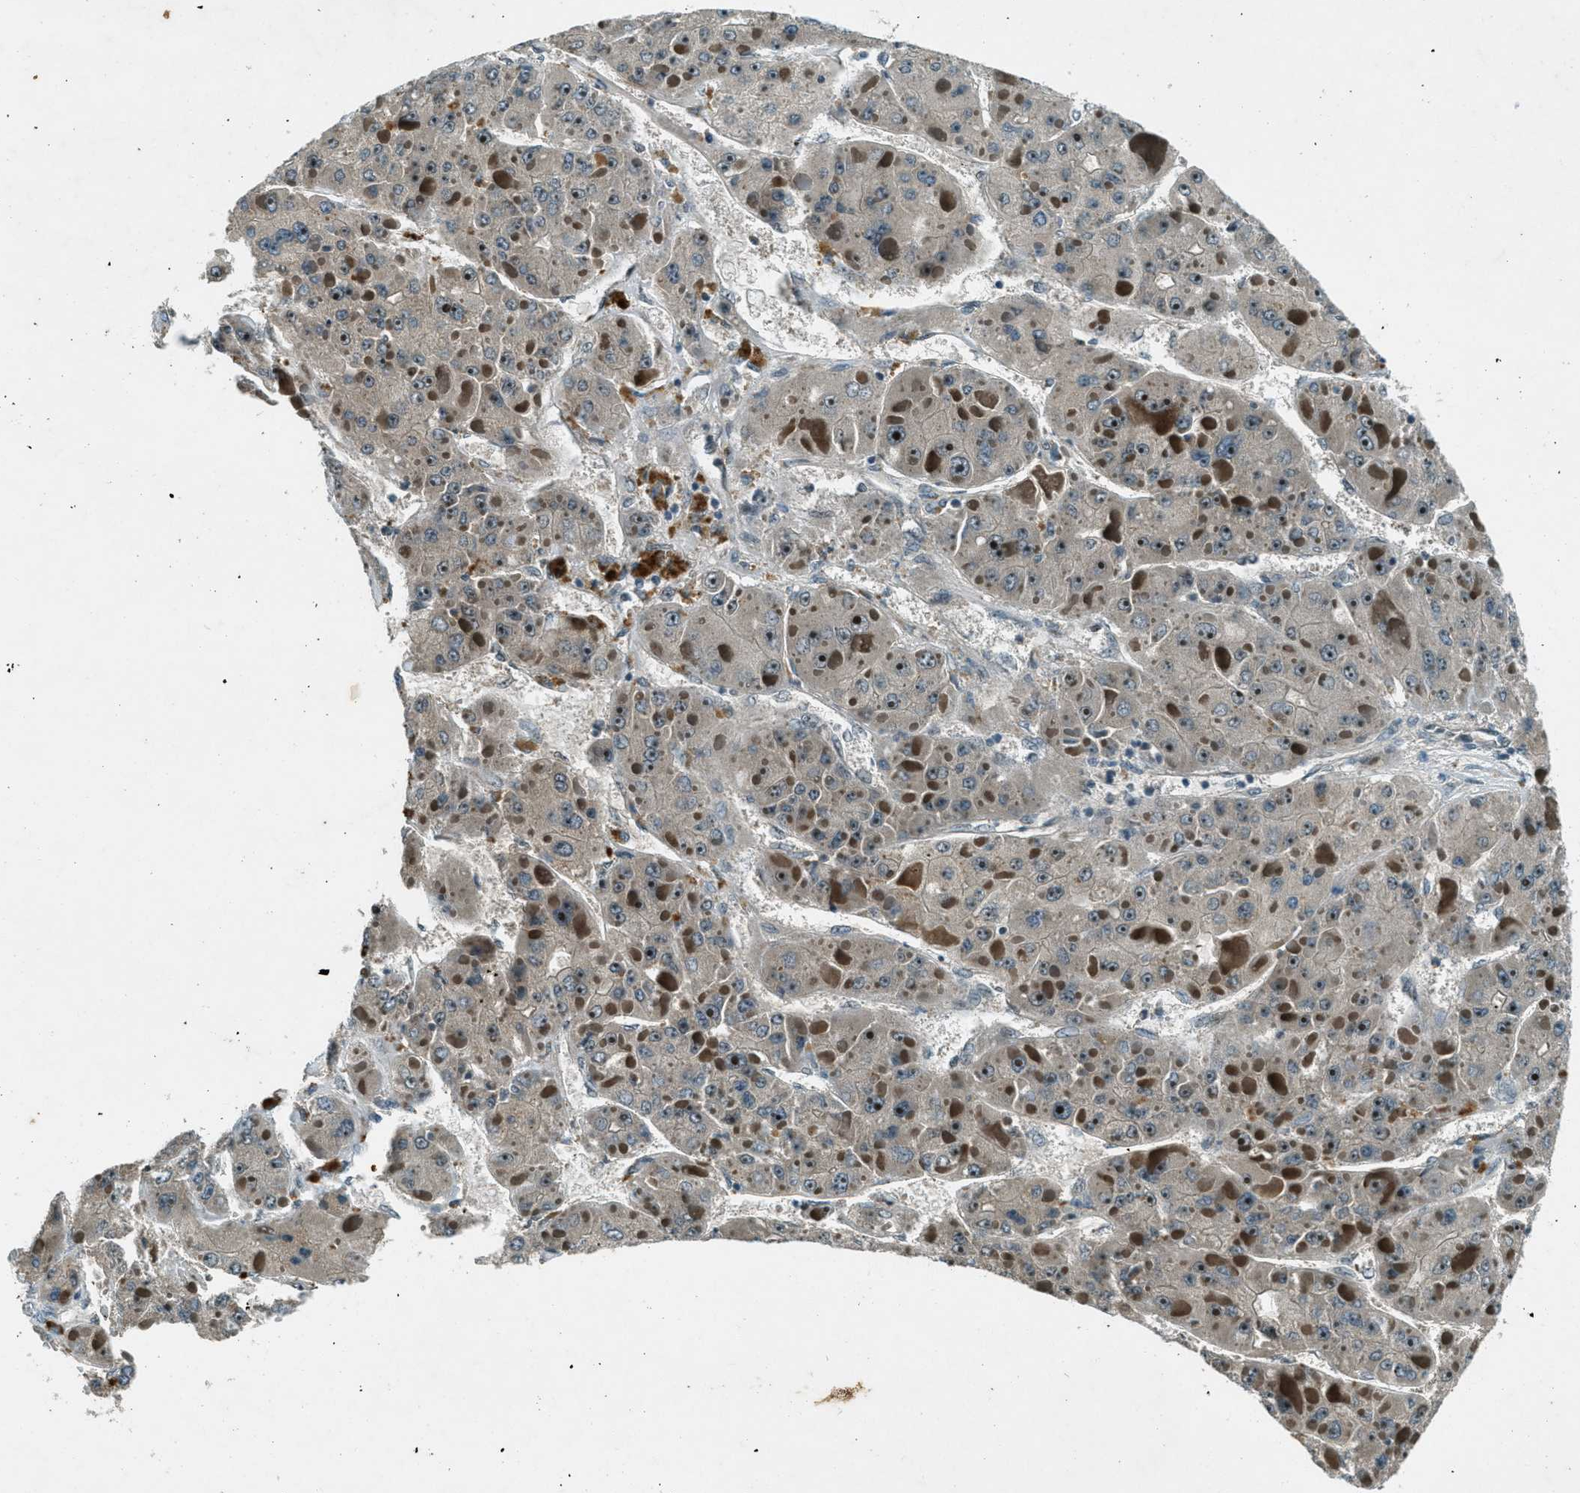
{"staining": {"intensity": "moderate", "quantity": "25%-75%", "location": "nuclear"}, "tissue": "liver cancer", "cell_type": "Tumor cells", "image_type": "cancer", "snomed": [{"axis": "morphology", "description": "Carcinoma, Hepatocellular, NOS"}, {"axis": "topography", "description": "Liver"}], "caption": "Immunohistochemistry (IHC) image of neoplastic tissue: liver cancer stained using IHC displays medium levels of moderate protein expression localized specifically in the nuclear of tumor cells, appearing as a nuclear brown color.", "gene": "STK11", "patient": {"sex": "female", "age": 73}}